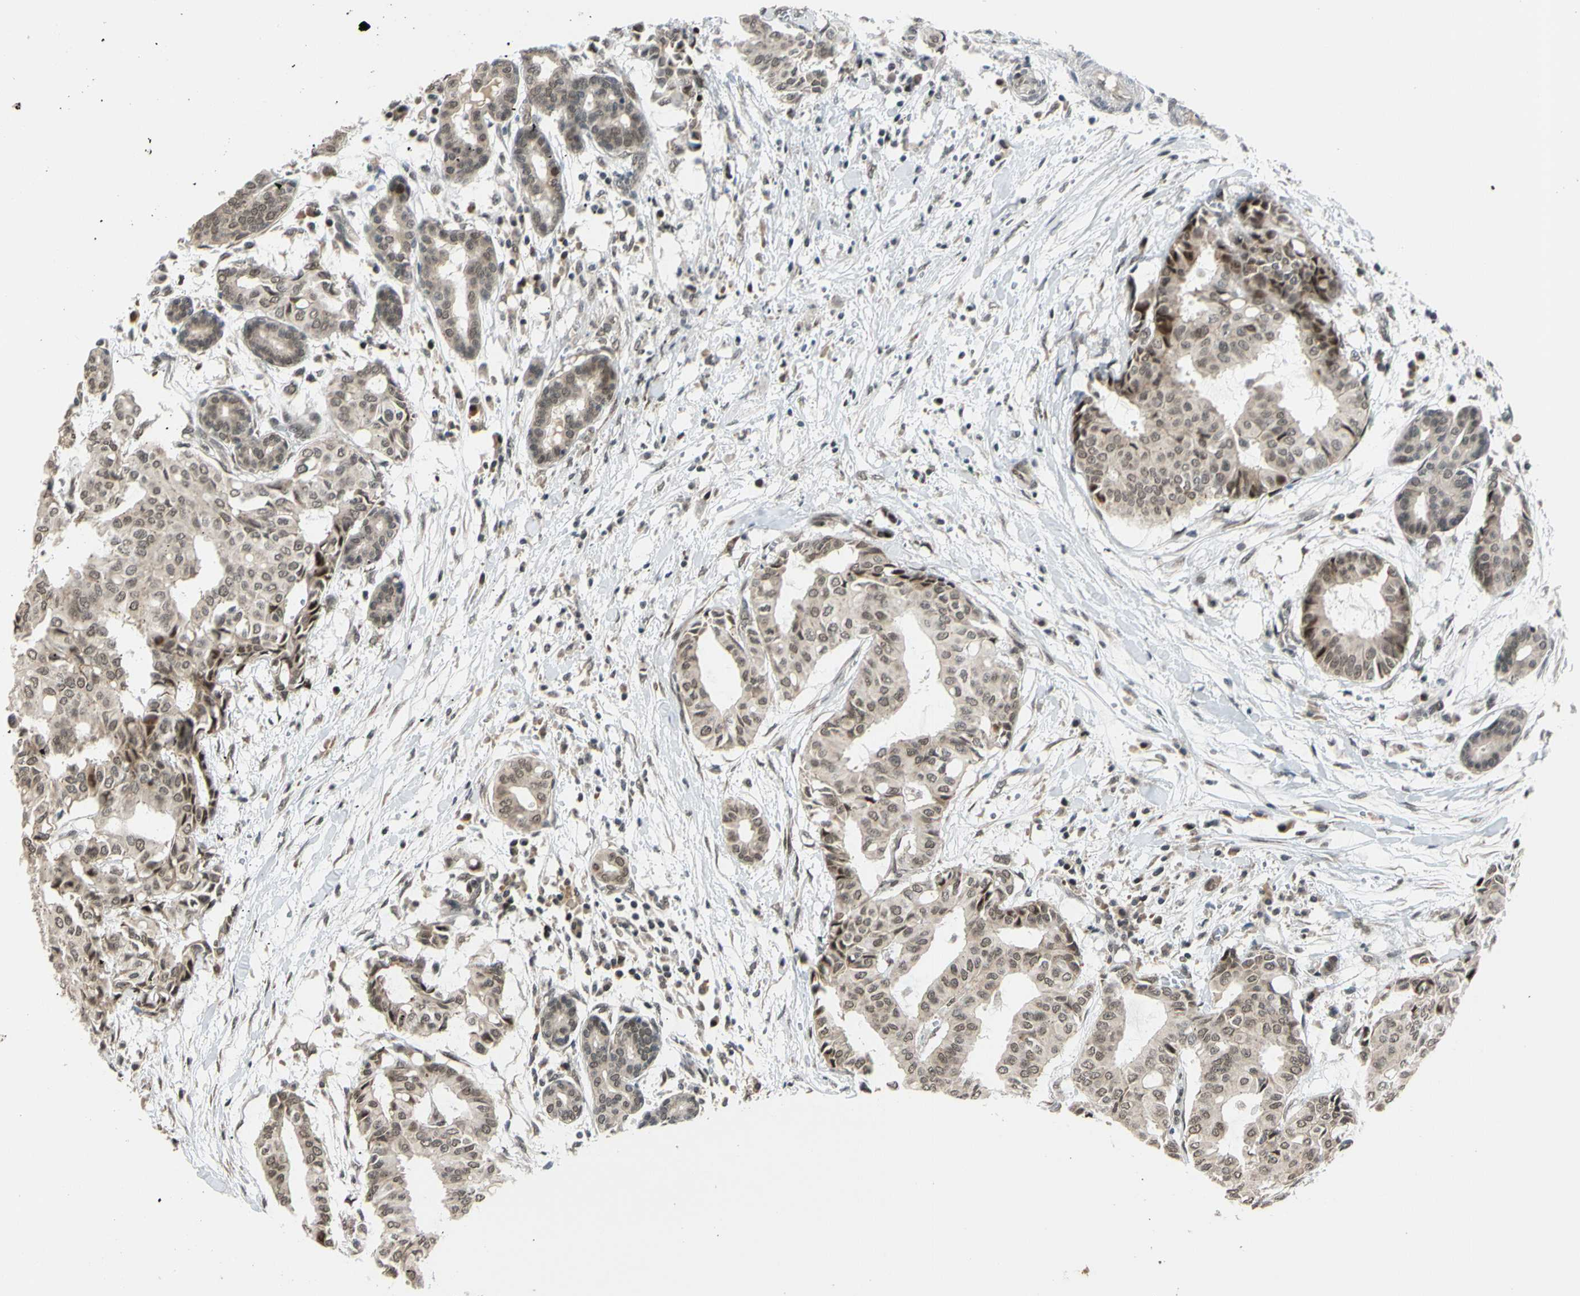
{"staining": {"intensity": "weak", "quantity": ">75%", "location": "cytoplasmic/membranous,nuclear"}, "tissue": "head and neck cancer", "cell_type": "Tumor cells", "image_type": "cancer", "snomed": [{"axis": "morphology", "description": "Adenocarcinoma, NOS"}, {"axis": "topography", "description": "Salivary gland"}, {"axis": "topography", "description": "Head-Neck"}], "caption": "High-power microscopy captured an immunohistochemistry (IHC) image of head and neck adenocarcinoma, revealing weak cytoplasmic/membranous and nuclear expression in approximately >75% of tumor cells.", "gene": "BRMS1", "patient": {"sex": "female", "age": 59}}